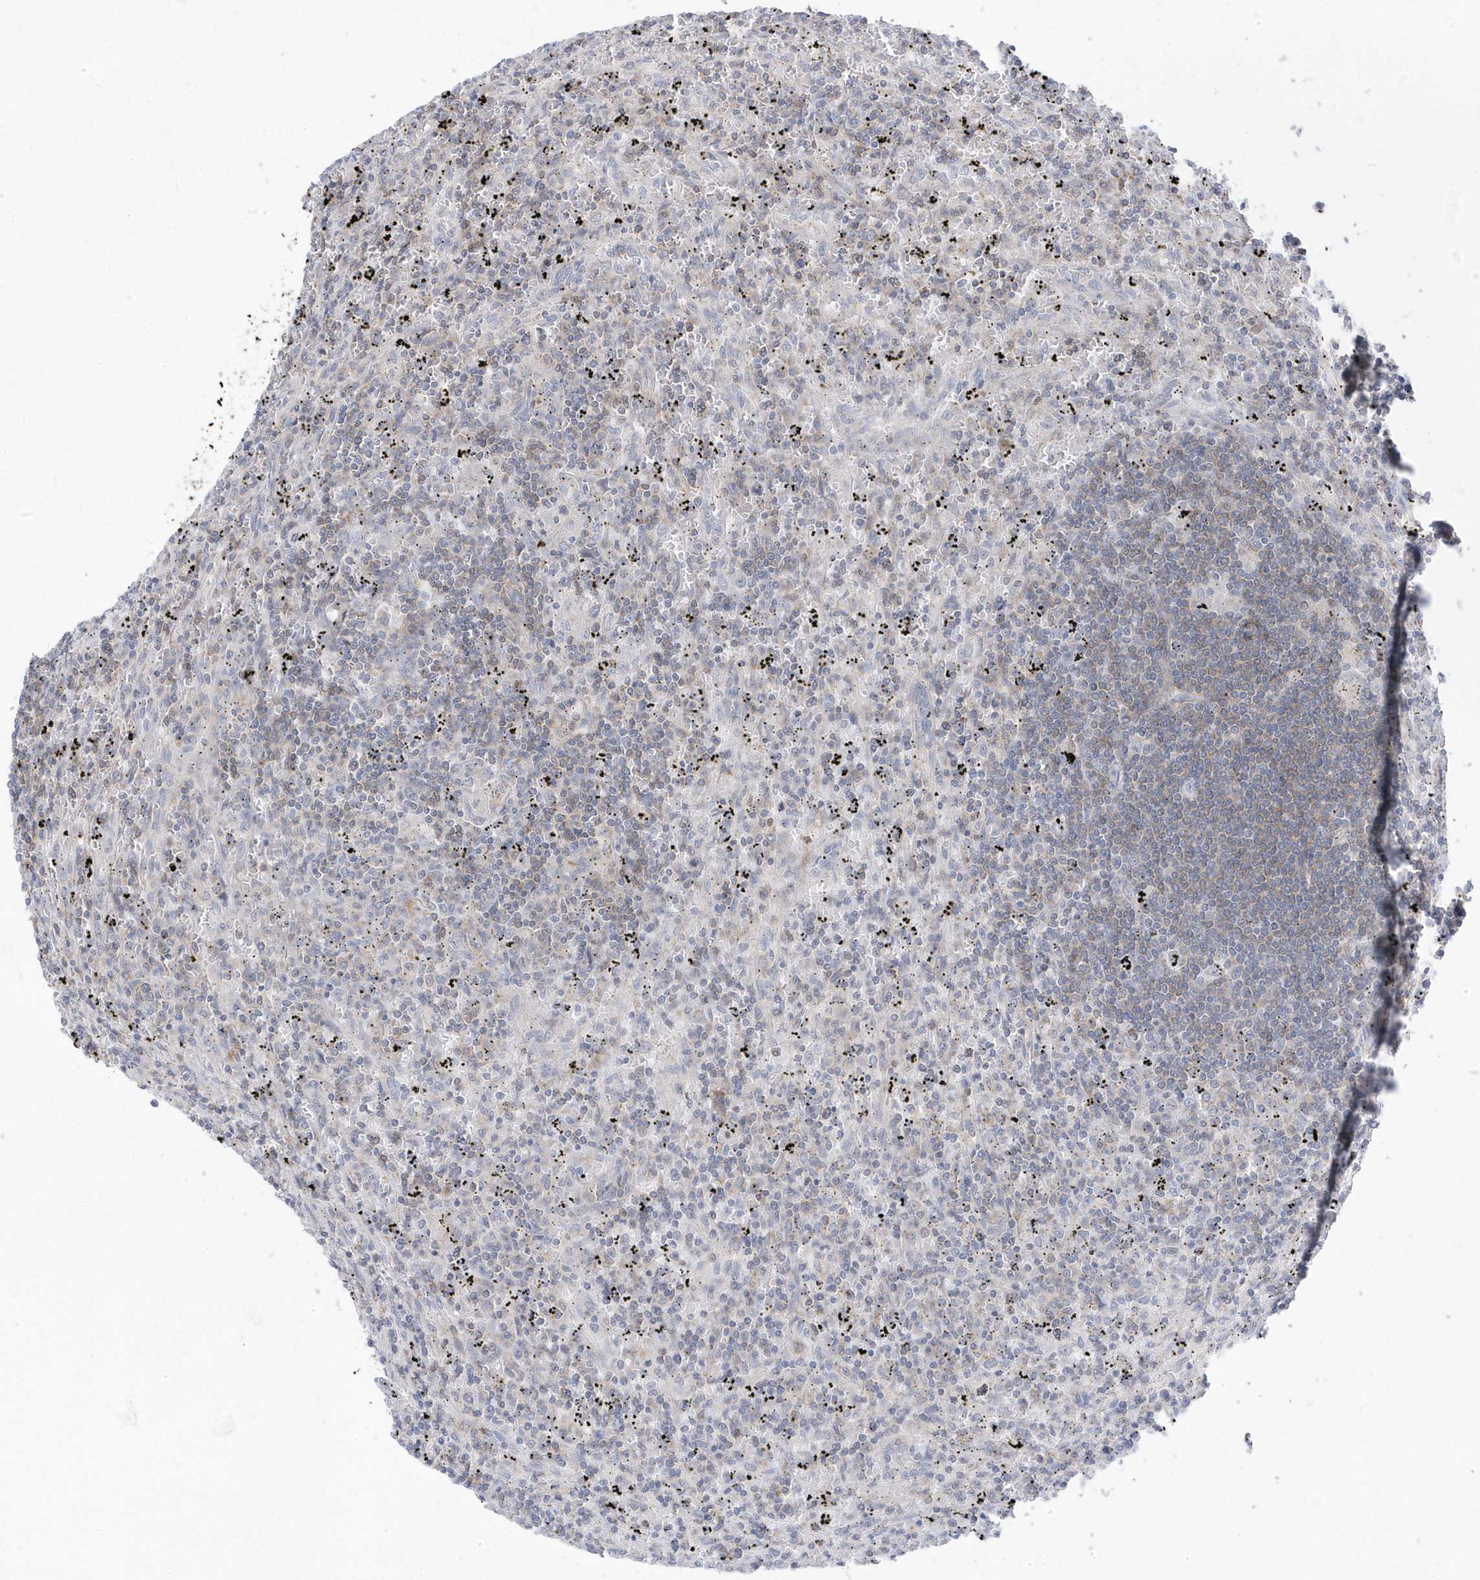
{"staining": {"intensity": "negative", "quantity": "none", "location": "none"}, "tissue": "lymphoma", "cell_type": "Tumor cells", "image_type": "cancer", "snomed": [{"axis": "morphology", "description": "Malignant lymphoma, non-Hodgkin's type, Low grade"}, {"axis": "topography", "description": "Spleen"}], "caption": "IHC image of neoplastic tissue: low-grade malignant lymphoma, non-Hodgkin's type stained with DAB shows no significant protein positivity in tumor cells.", "gene": "ANAPC1", "patient": {"sex": "male", "age": 76}}